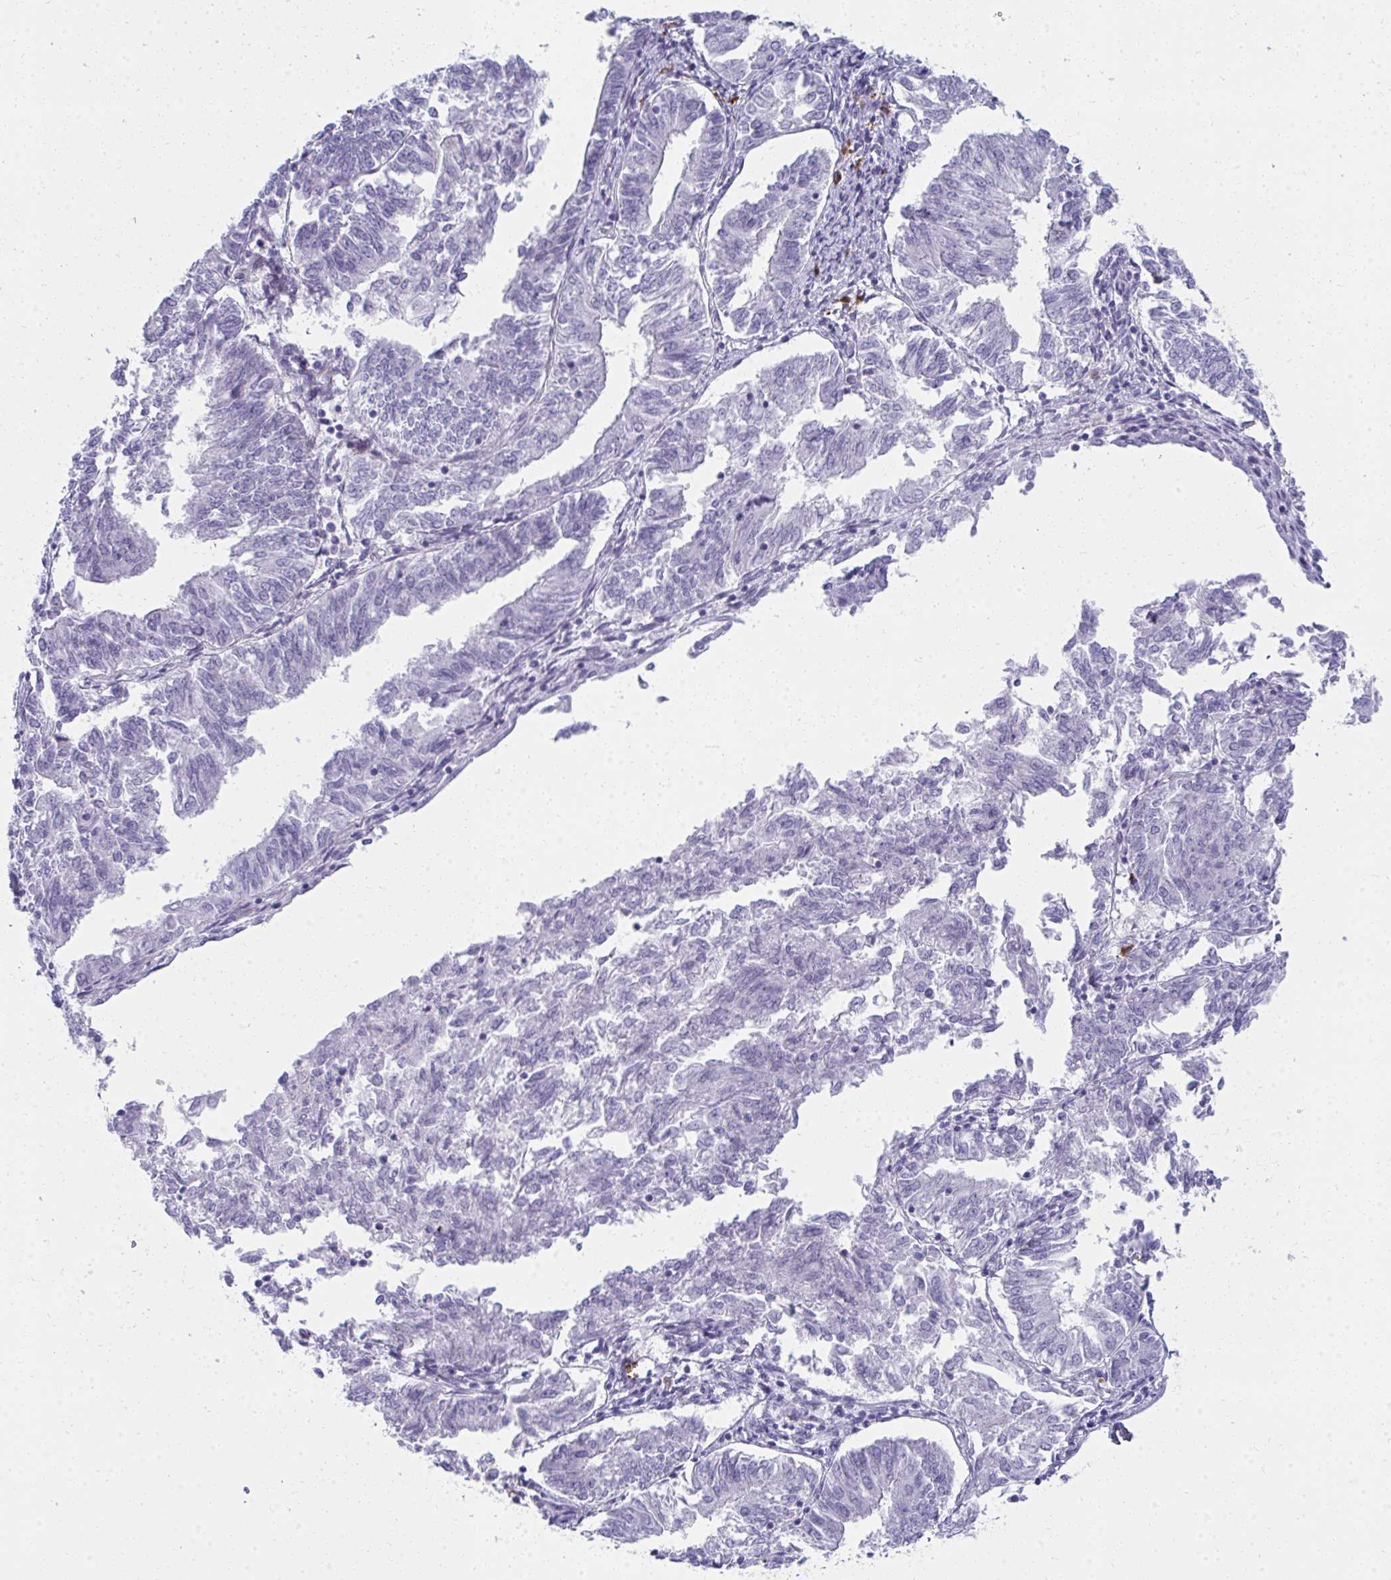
{"staining": {"intensity": "negative", "quantity": "none", "location": "none"}, "tissue": "endometrial cancer", "cell_type": "Tumor cells", "image_type": "cancer", "snomed": [{"axis": "morphology", "description": "Adenocarcinoma, NOS"}, {"axis": "topography", "description": "Endometrium"}], "caption": "A histopathology image of endometrial cancer stained for a protein demonstrates no brown staining in tumor cells. The staining is performed using DAB (3,3'-diaminobenzidine) brown chromogen with nuclei counter-stained in using hematoxylin.", "gene": "PUS7L", "patient": {"sex": "female", "age": 58}}